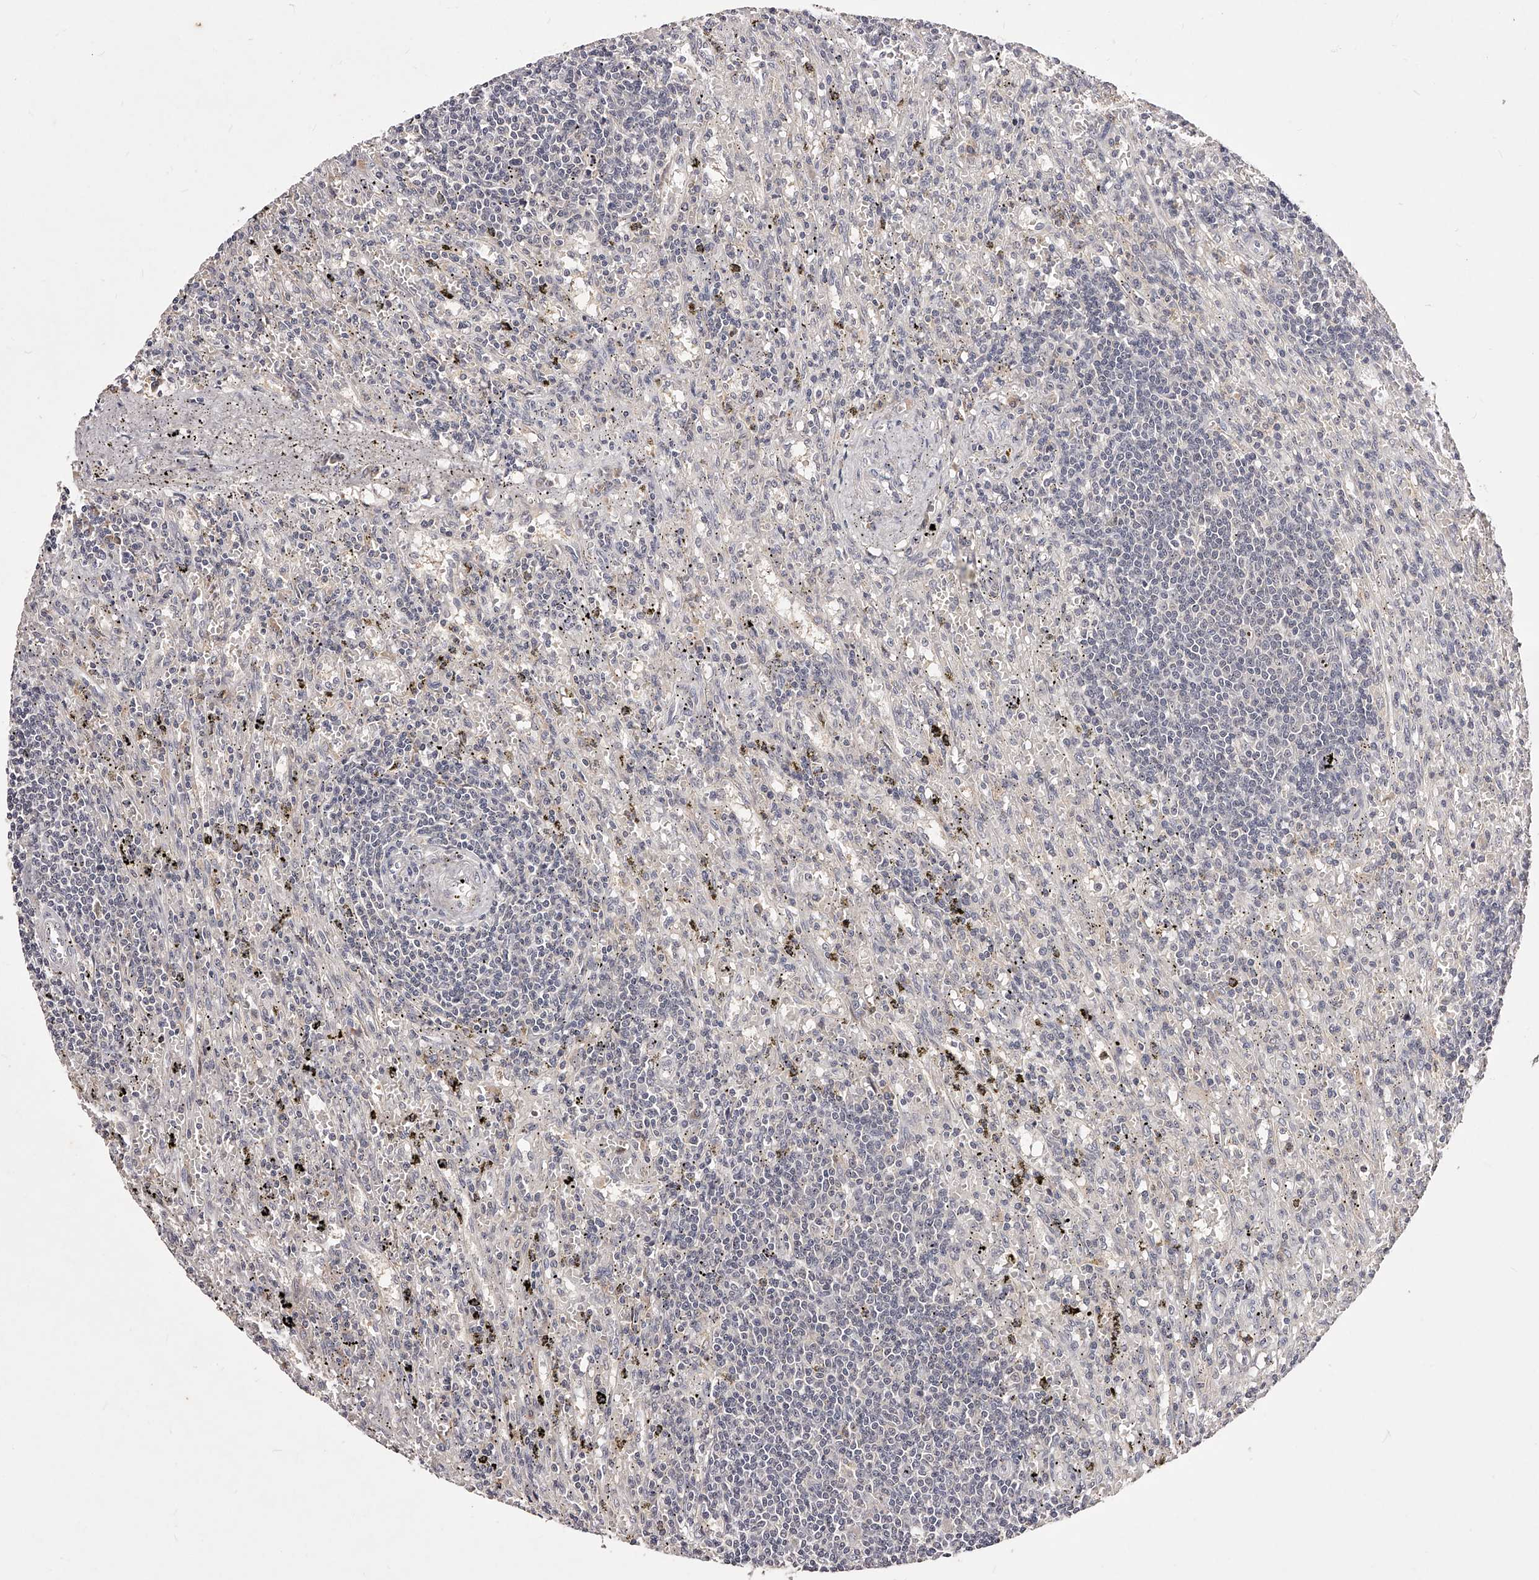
{"staining": {"intensity": "negative", "quantity": "none", "location": "none"}, "tissue": "lymphoma", "cell_type": "Tumor cells", "image_type": "cancer", "snomed": [{"axis": "morphology", "description": "Malignant lymphoma, non-Hodgkin's type, Low grade"}, {"axis": "topography", "description": "Spleen"}], "caption": "Immunohistochemical staining of human lymphoma displays no significant positivity in tumor cells.", "gene": "PHACTR1", "patient": {"sex": "male", "age": 76}}